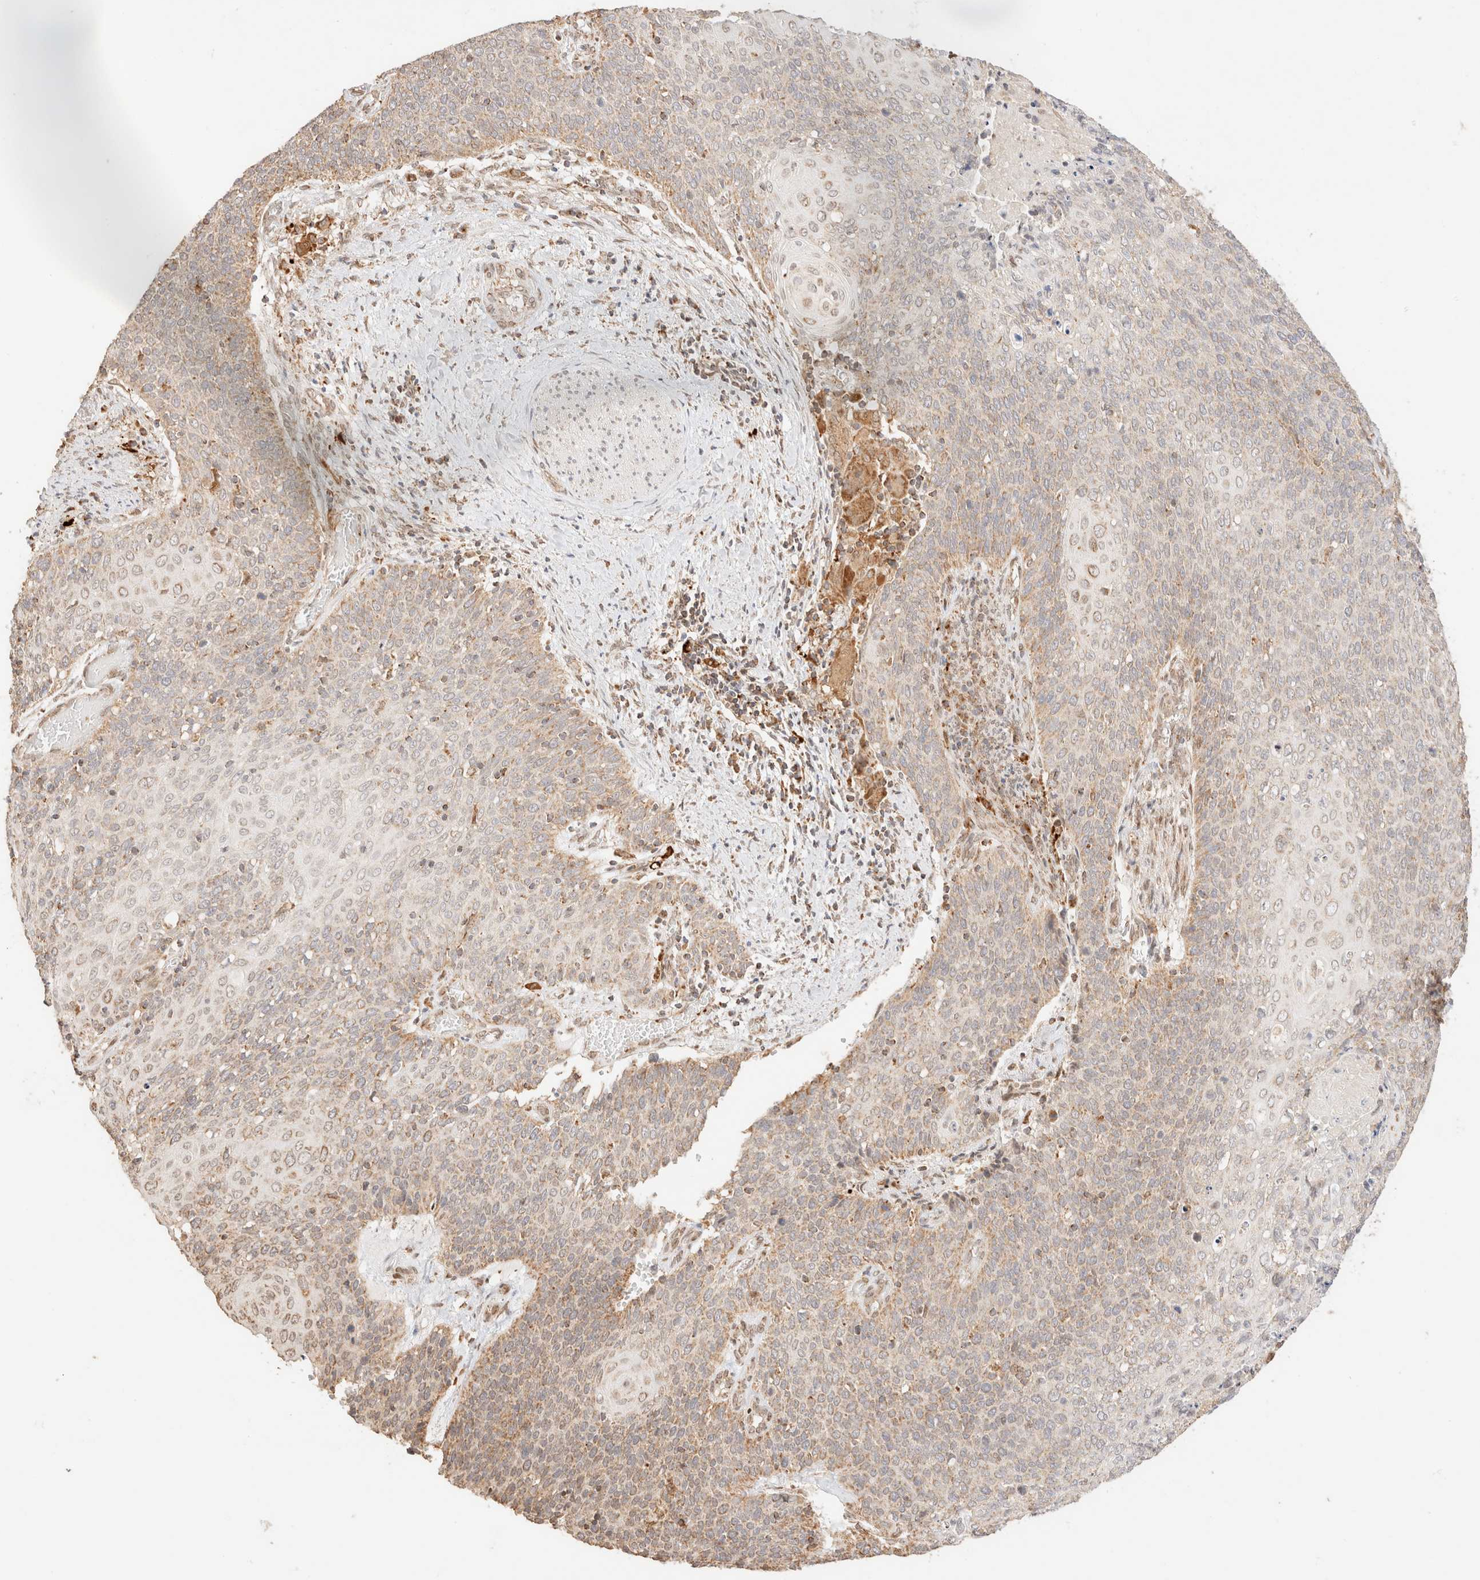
{"staining": {"intensity": "weak", "quantity": "25%-75%", "location": "cytoplasmic/membranous"}, "tissue": "cervical cancer", "cell_type": "Tumor cells", "image_type": "cancer", "snomed": [{"axis": "morphology", "description": "Squamous cell carcinoma, NOS"}, {"axis": "topography", "description": "Cervix"}], "caption": "Protein staining demonstrates weak cytoplasmic/membranous expression in approximately 25%-75% of tumor cells in cervical squamous cell carcinoma.", "gene": "TACO1", "patient": {"sex": "female", "age": 39}}